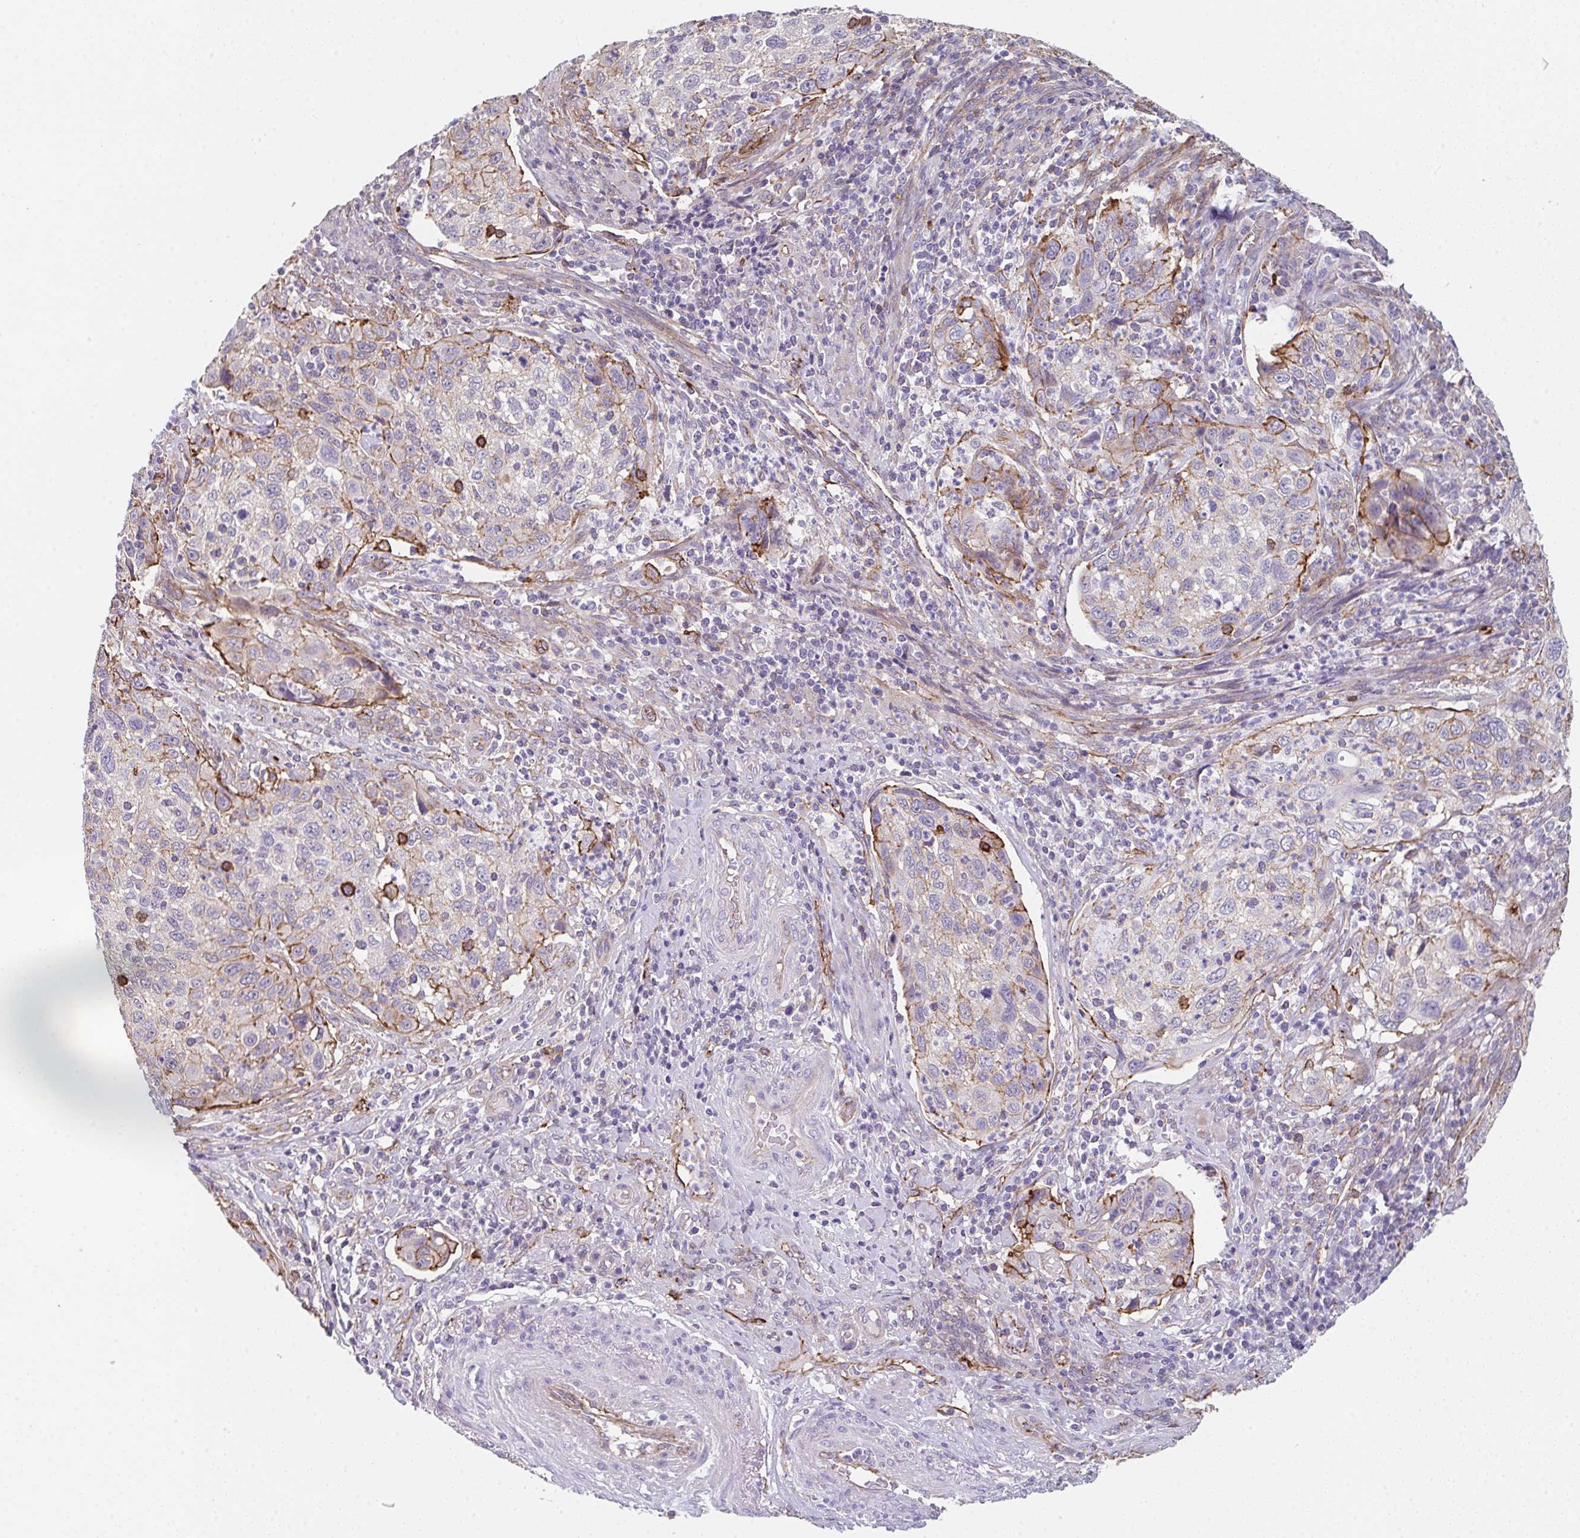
{"staining": {"intensity": "moderate", "quantity": "<25%", "location": "cytoplasmic/membranous"}, "tissue": "cervical cancer", "cell_type": "Tumor cells", "image_type": "cancer", "snomed": [{"axis": "morphology", "description": "Squamous cell carcinoma, NOS"}, {"axis": "topography", "description": "Cervix"}], "caption": "A low amount of moderate cytoplasmic/membranous staining is identified in approximately <25% of tumor cells in squamous cell carcinoma (cervical) tissue.", "gene": "DBN1", "patient": {"sex": "female", "age": 70}}